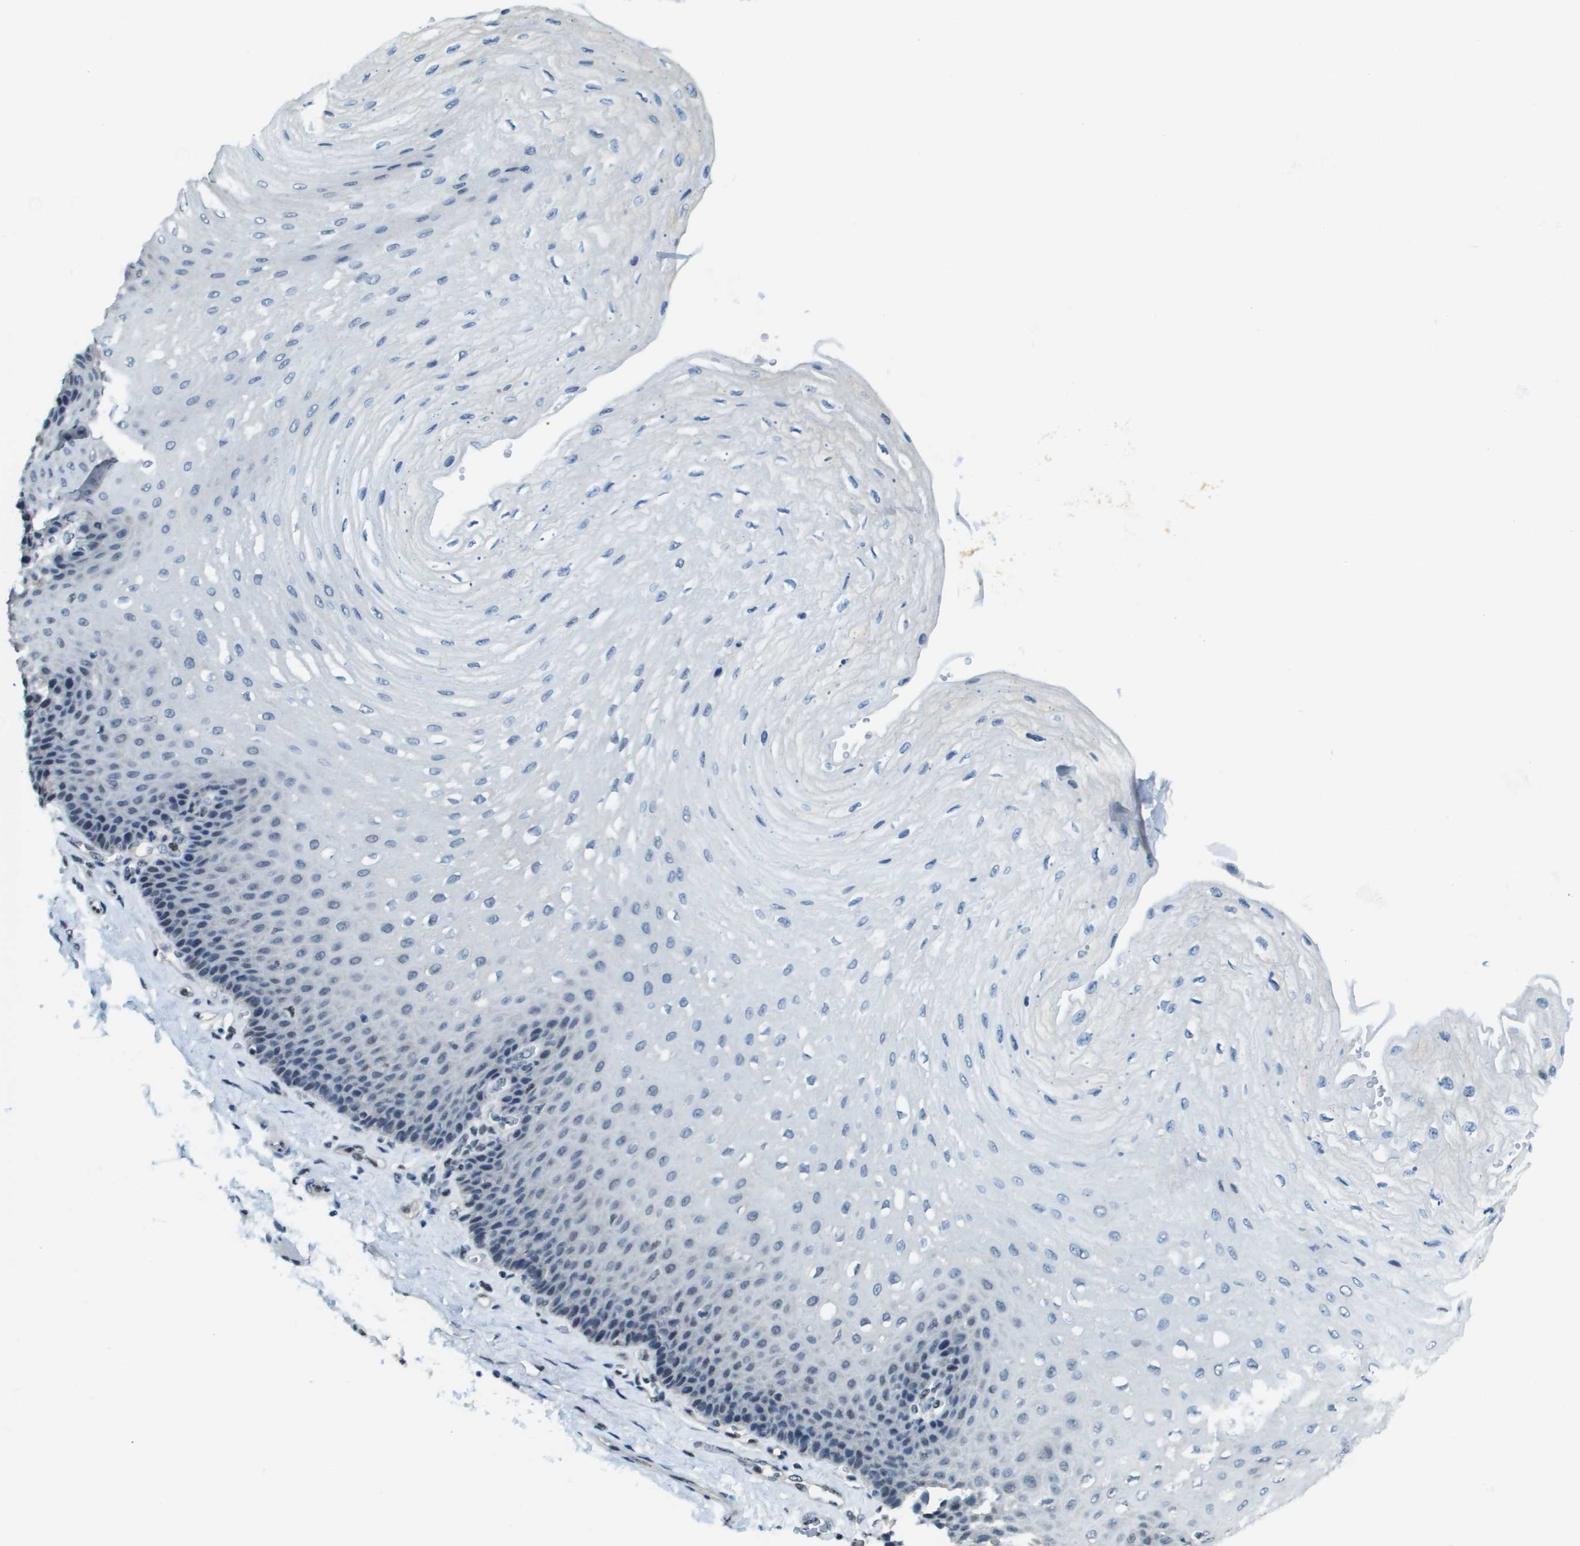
{"staining": {"intensity": "negative", "quantity": "none", "location": "none"}, "tissue": "esophagus", "cell_type": "Squamous epithelial cells", "image_type": "normal", "snomed": [{"axis": "morphology", "description": "Normal tissue, NOS"}, {"axis": "topography", "description": "Esophagus"}], "caption": "DAB (3,3'-diaminobenzidine) immunohistochemical staining of benign esophagus displays no significant expression in squamous epithelial cells.", "gene": "SP100", "patient": {"sex": "female", "age": 72}}